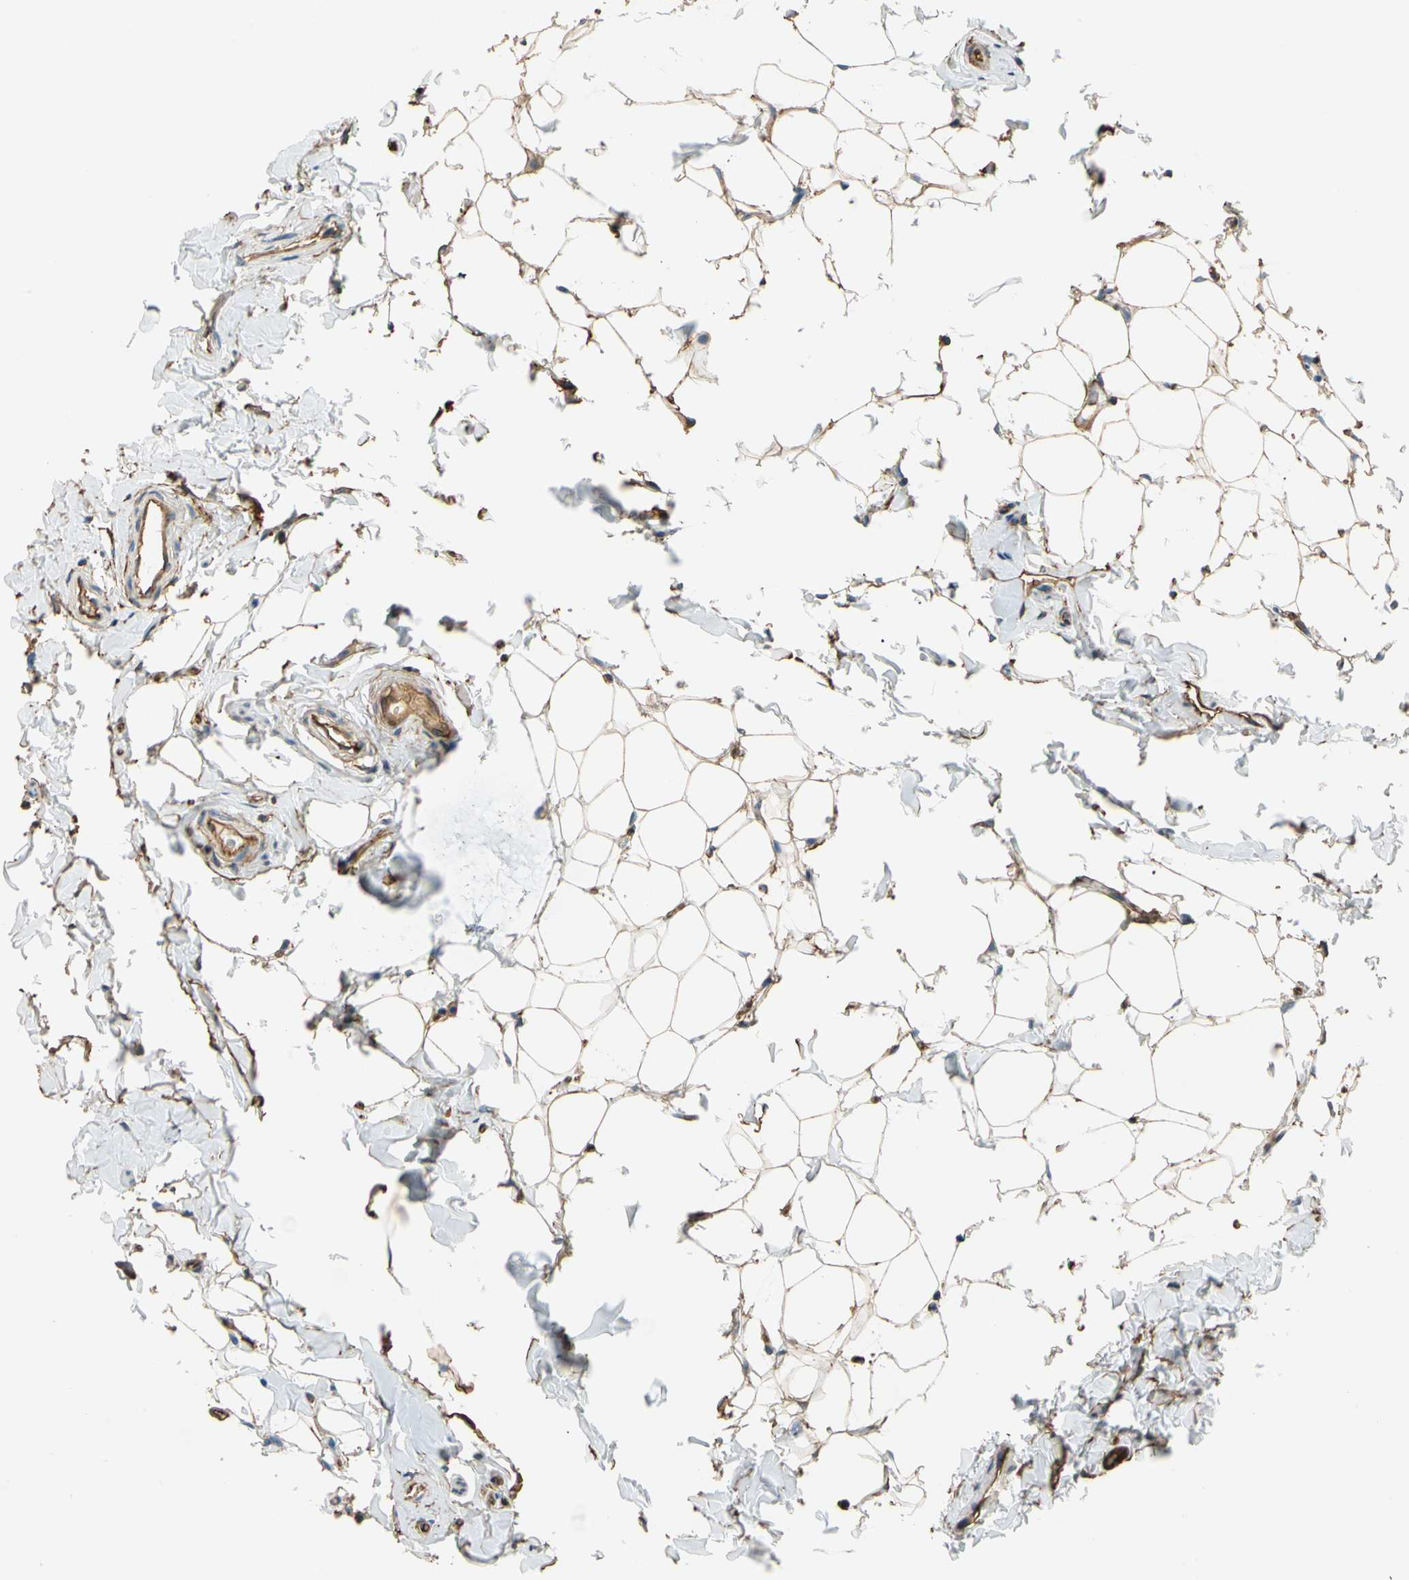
{"staining": {"intensity": "moderate", "quantity": ">75%", "location": "cytoplasmic/membranous"}, "tissue": "epididymis", "cell_type": "Glandular cells", "image_type": "normal", "snomed": [{"axis": "morphology", "description": "Normal tissue, NOS"}, {"axis": "topography", "description": "Epididymis"}], "caption": "IHC micrograph of normal epididymis: human epididymis stained using immunohistochemistry (IHC) demonstrates medium levels of moderate protein expression localized specifically in the cytoplasmic/membranous of glandular cells, appearing as a cytoplasmic/membranous brown color.", "gene": "SPTAN1", "patient": {"sex": "male", "age": 26}}